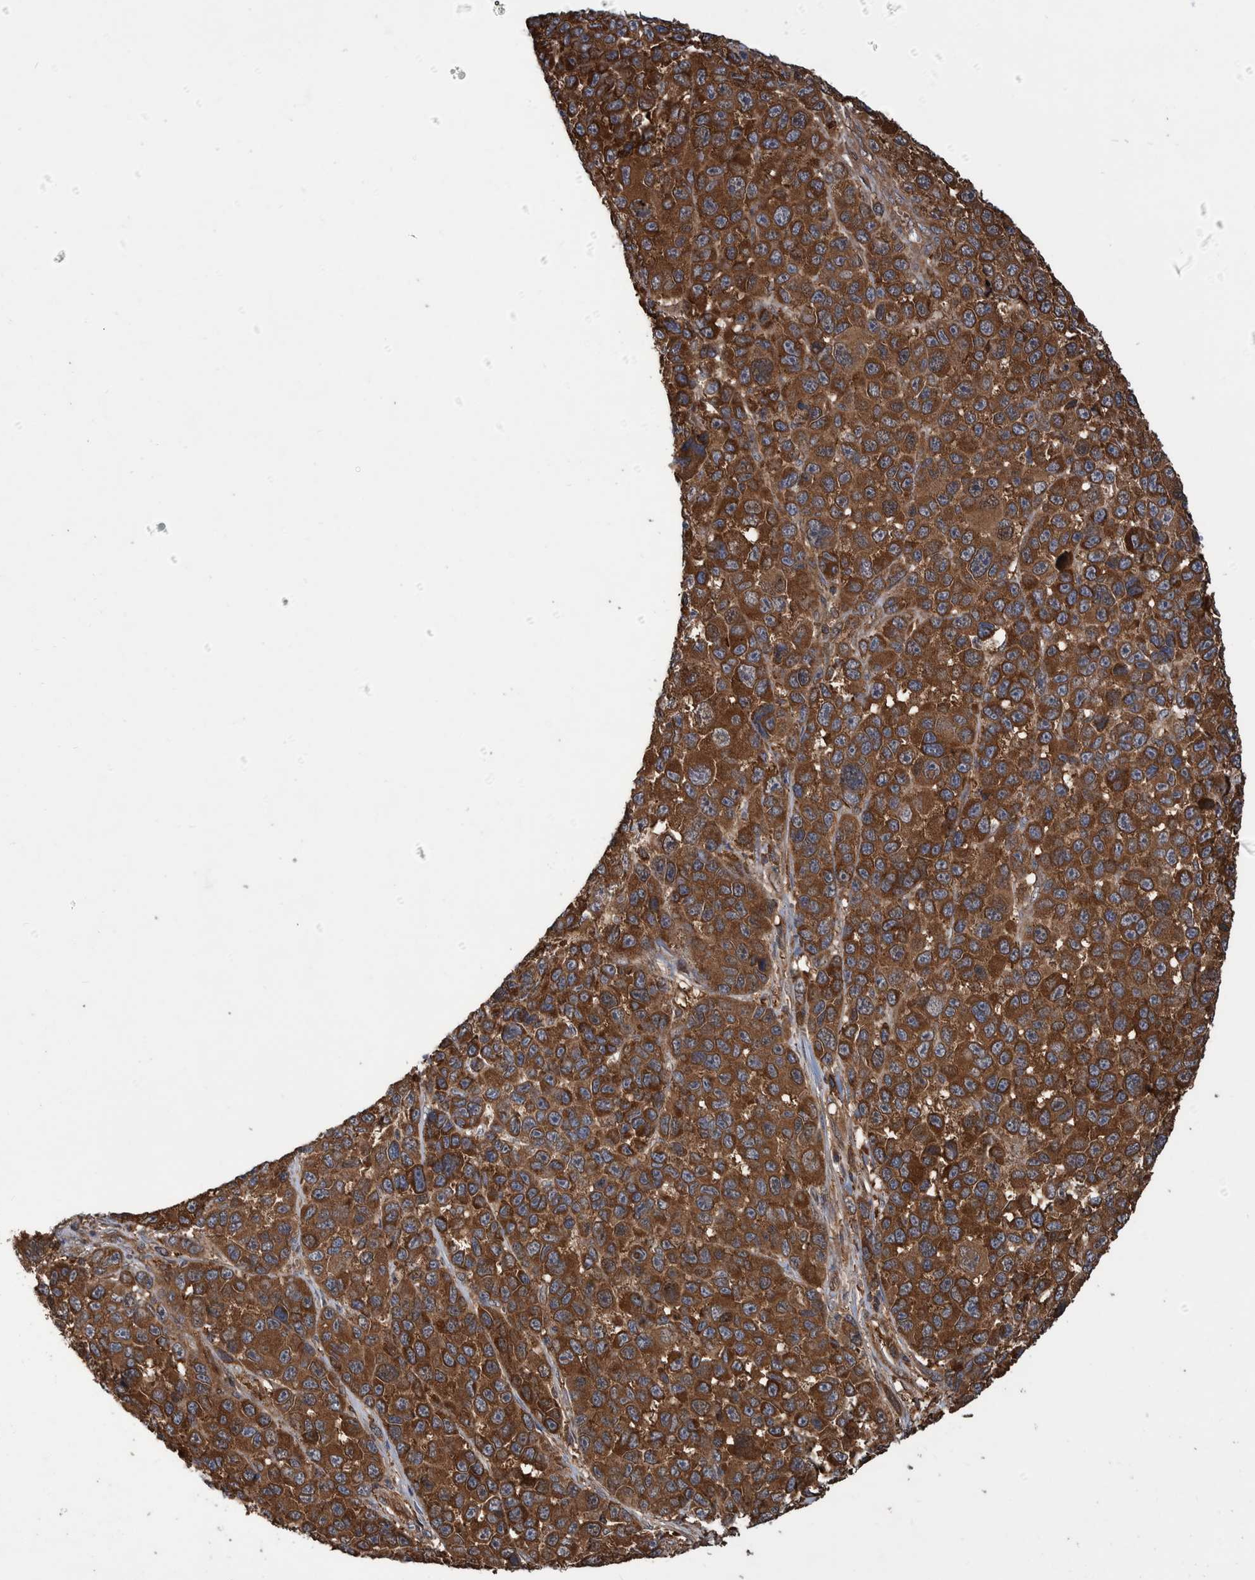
{"staining": {"intensity": "strong", "quantity": ">75%", "location": "cytoplasmic/membranous"}, "tissue": "melanoma", "cell_type": "Tumor cells", "image_type": "cancer", "snomed": [{"axis": "morphology", "description": "Malignant melanoma, NOS"}, {"axis": "topography", "description": "Skin"}], "caption": "A histopathology image showing strong cytoplasmic/membranous positivity in approximately >75% of tumor cells in malignant melanoma, as visualized by brown immunohistochemical staining.", "gene": "VBP1", "patient": {"sex": "male", "age": 53}}